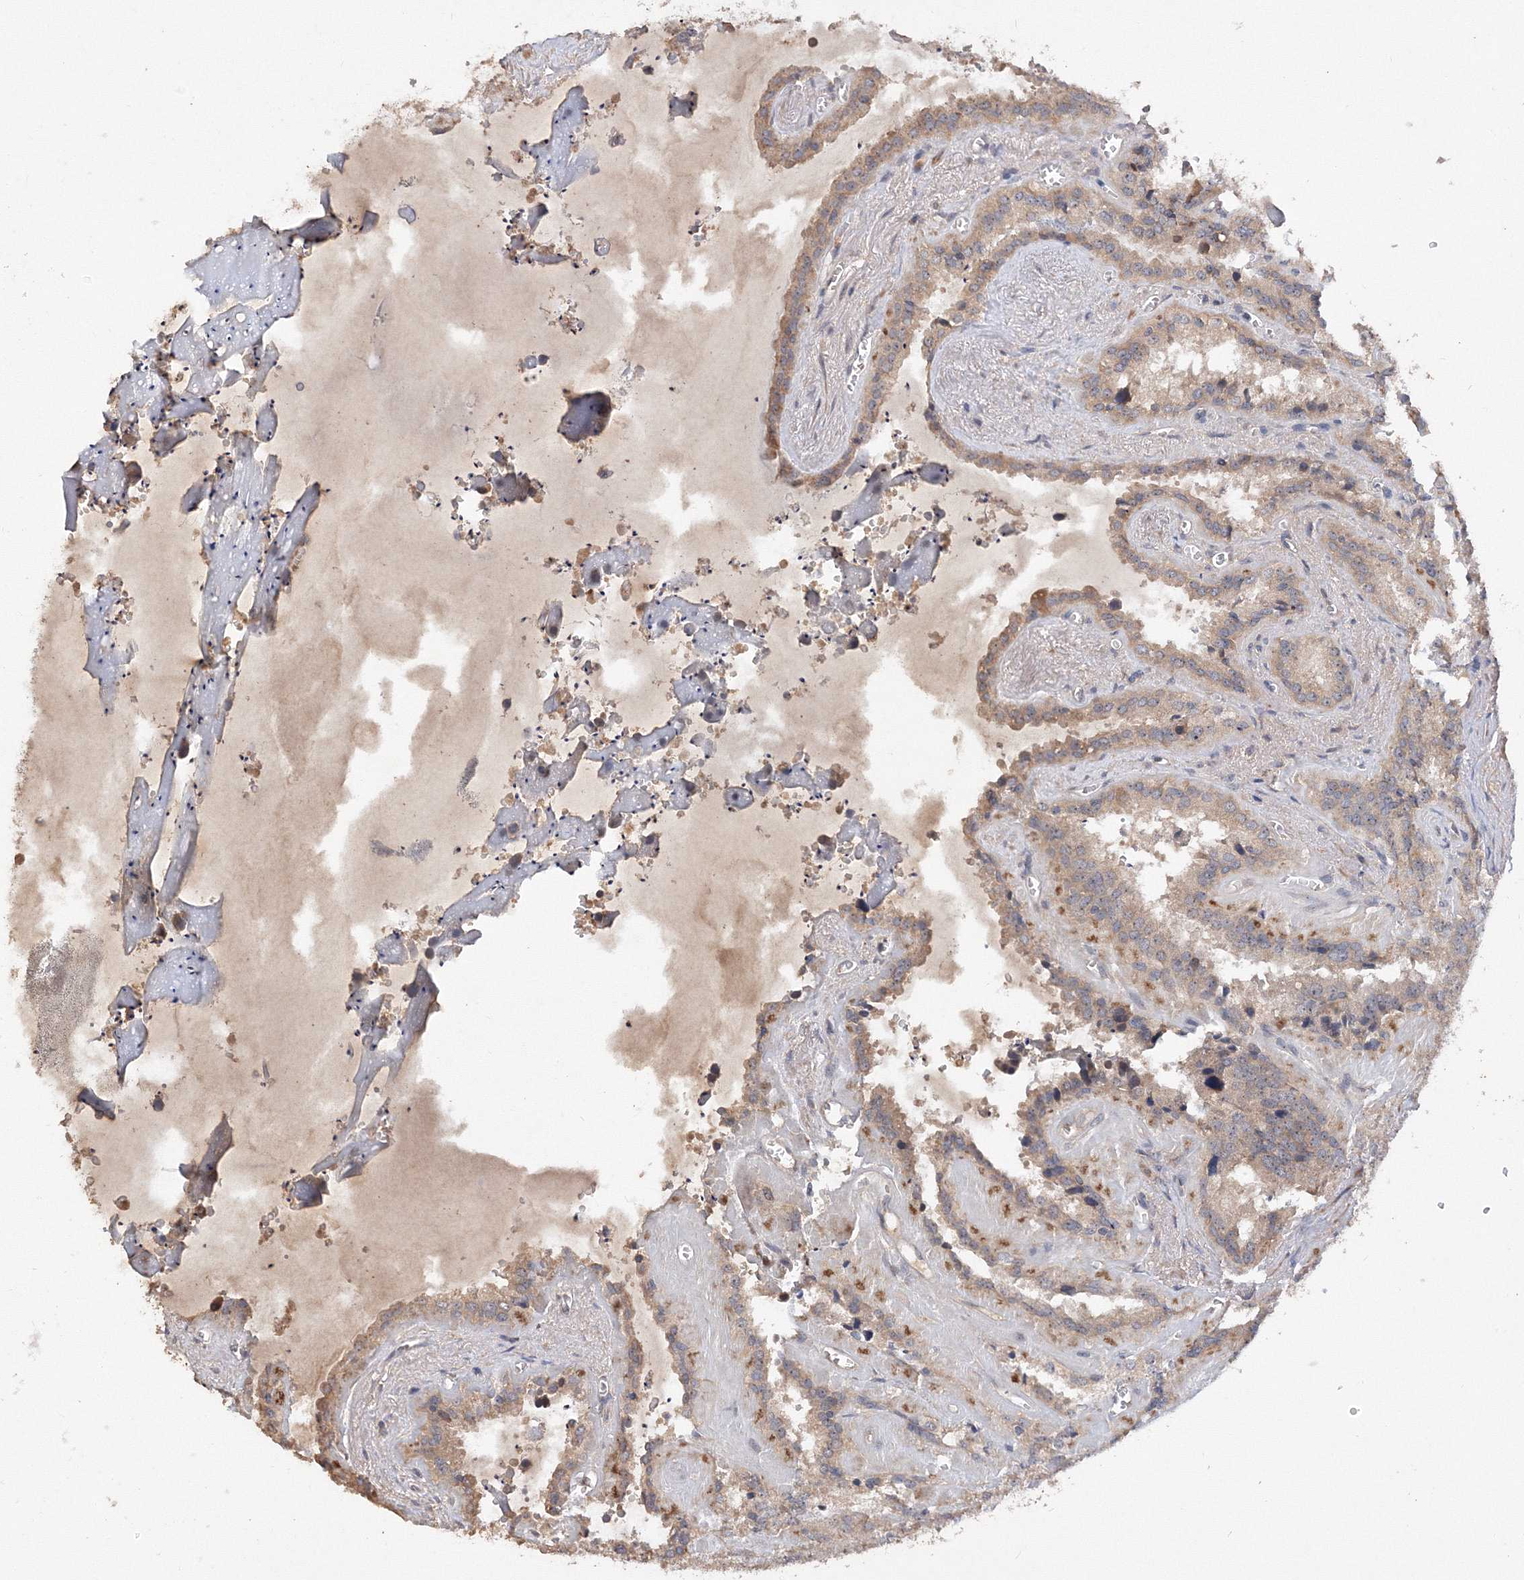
{"staining": {"intensity": "weak", "quantity": "25%-75%", "location": "cytoplasmic/membranous"}, "tissue": "seminal vesicle", "cell_type": "Glandular cells", "image_type": "normal", "snomed": [{"axis": "morphology", "description": "Normal tissue, NOS"}, {"axis": "topography", "description": "Prostate"}, {"axis": "topography", "description": "Seminal veicle"}], "caption": "The image exhibits a brown stain indicating the presence of a protein in the cytoplasmic/membranous of glandular cells in seminal vesicle.", "gene": "GRINA", "patient": {"sex": "male", "age": 59}}